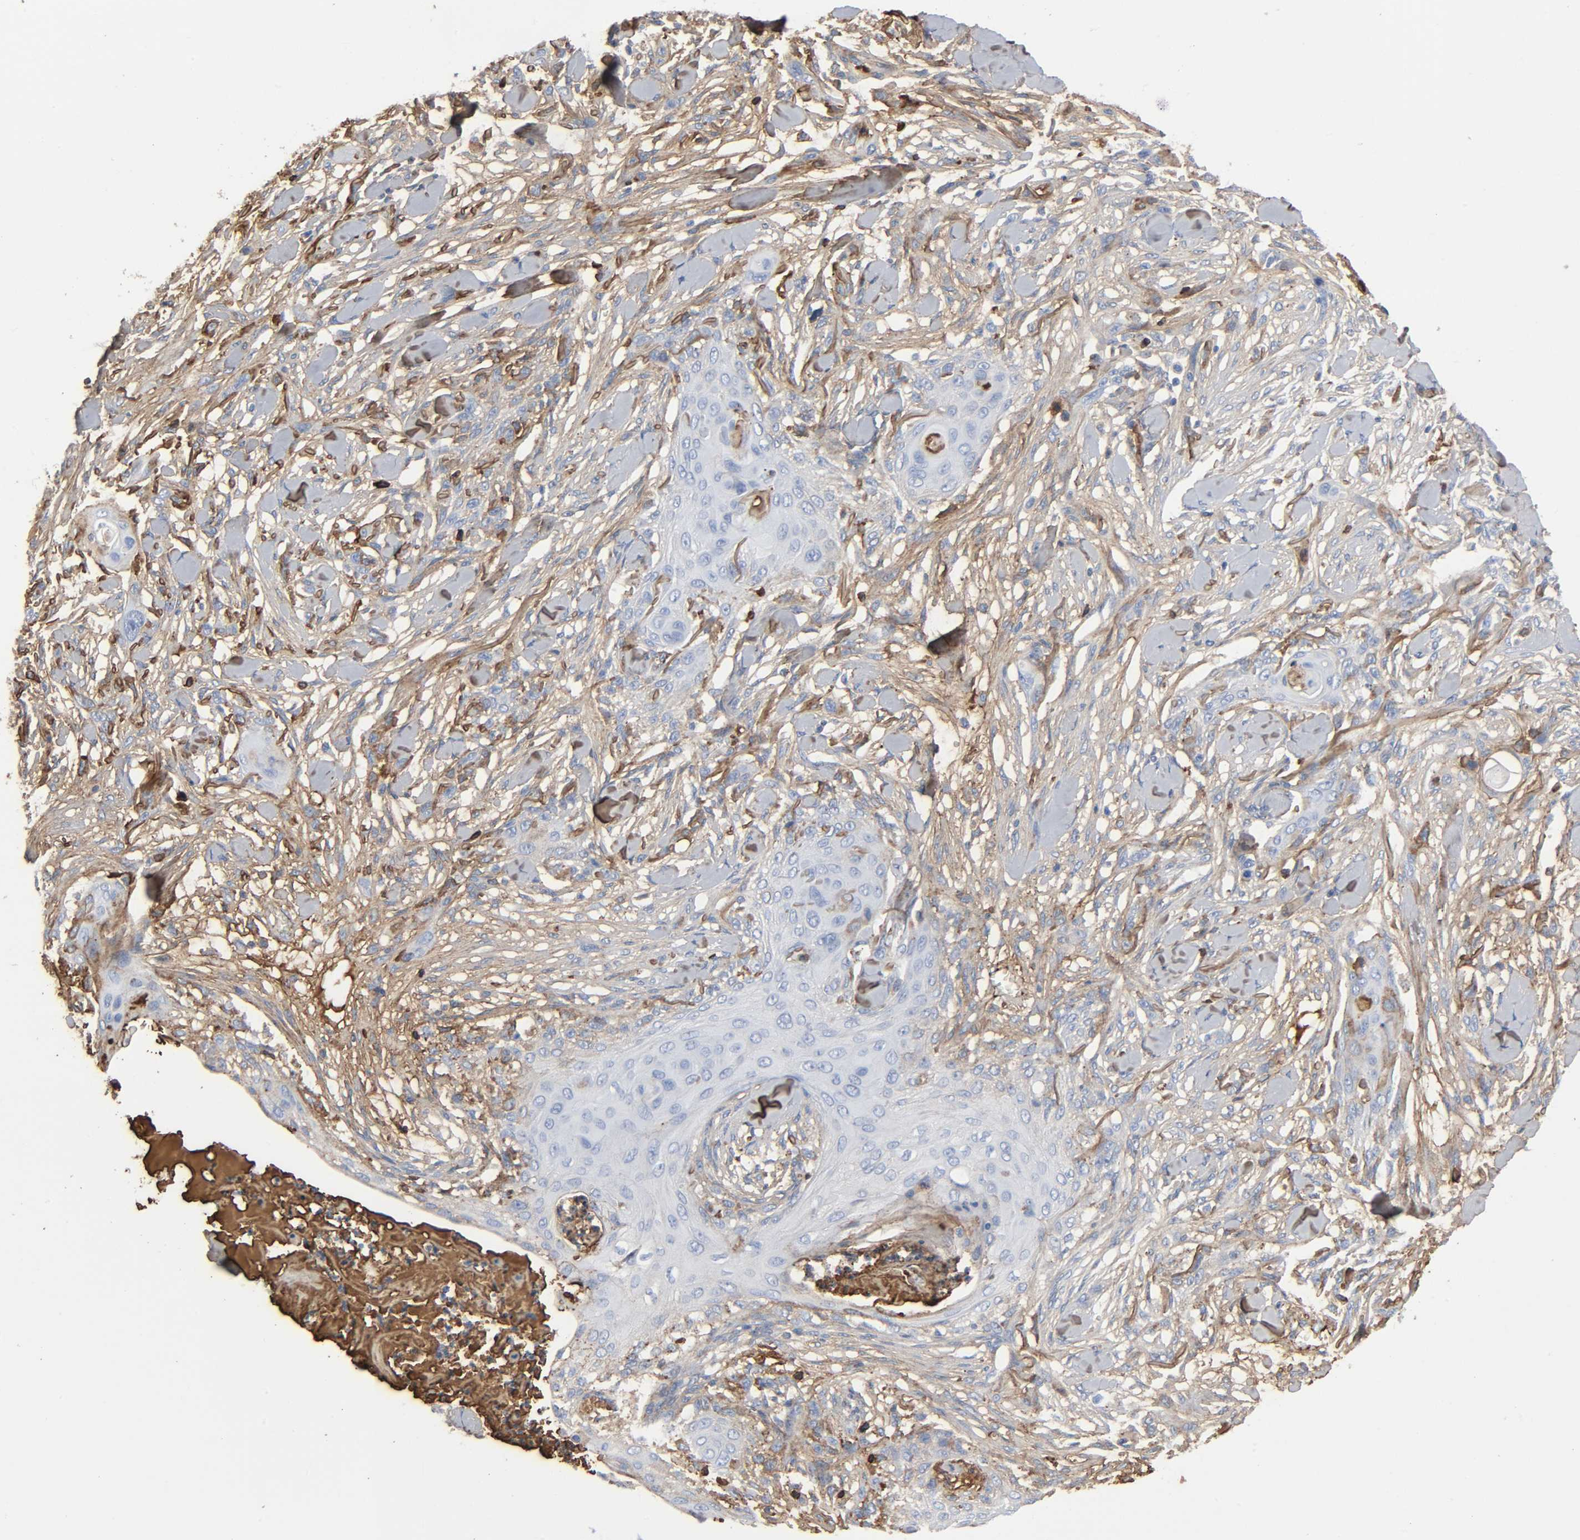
{"staining": {"intensity": "weak", "quantity": "<25%", "location": "cytoplasmic/membranous"}, "tissue": "skin cancer", "cell_type": "Tumor cells", "image_type": "cancer", "snomed": [{"axis": "morphology", "description": "Squamous cell carcinoma, NOS"}, {"axis": "topography", "description": "Skin"}], "caption": "An immunohistochemistry photomicrograph of skin cancer (squamous cell carcinoma) is shown. There is no staining in tumor cells of skin cancer (squamous cell carcinoma).", "gene": "C3", "patient": {"sex": "female", "age": 59}}